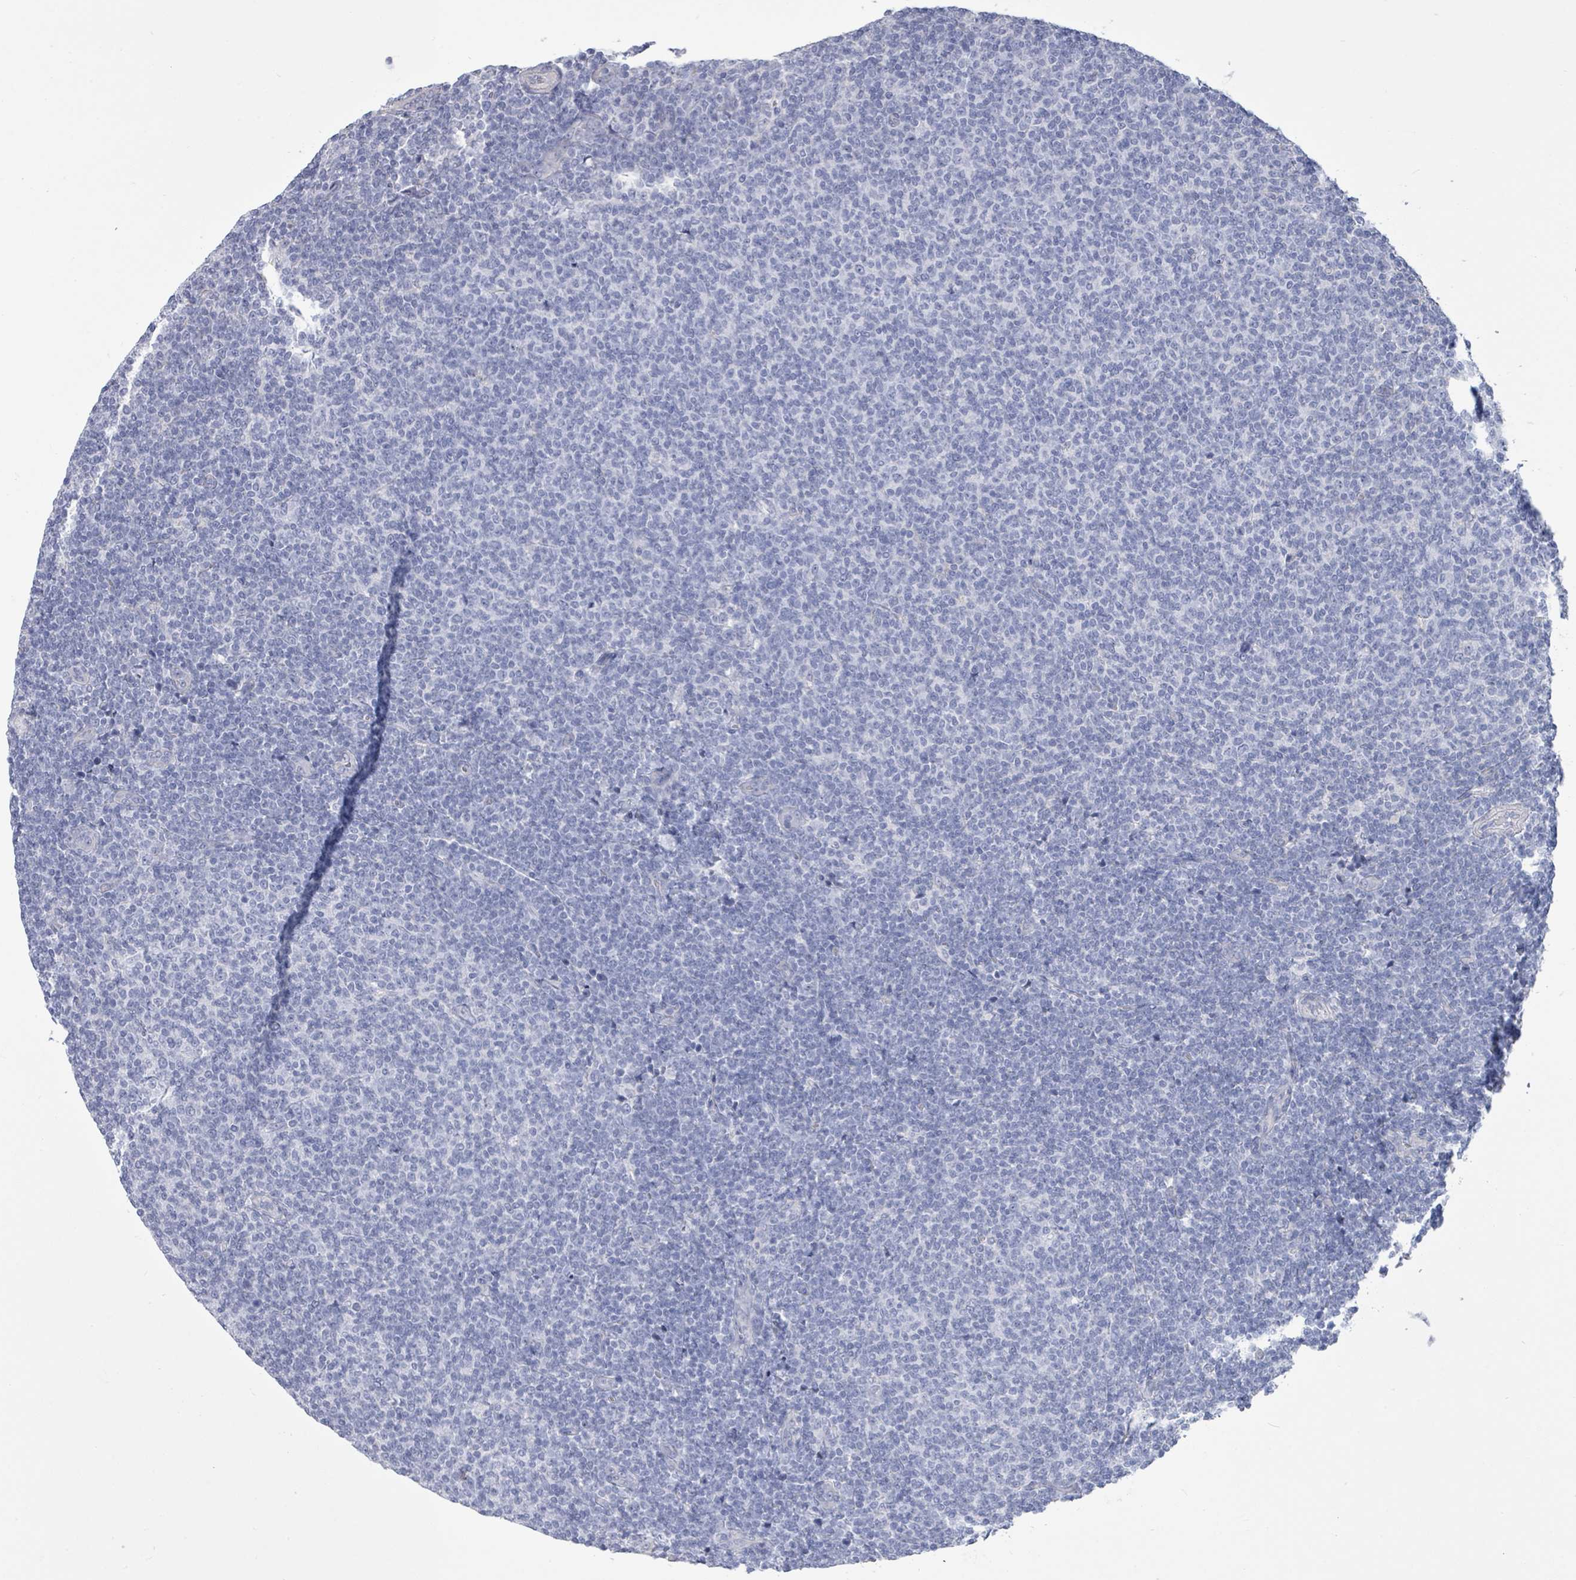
{"staining": {"intensity": "negative", "quantity": "none", "location": "none"}, "tissue": "lymphoma", "cell_type": "Tumor cells", "image_type": "cancer", "snomed": [{"axis": "morphology", "description": "Malignant lymphoma, non-Hodgkin's type, Low grade"}, {"axis": "topography", "description": "Lymph node"}], "caption": "Tumor cells are negative for protein expression in human malignant lymphoma, non-Hodgkin's type (low-grade).", "gene": "CT45A5", "patient": {"sex": "male", "age": 66}}